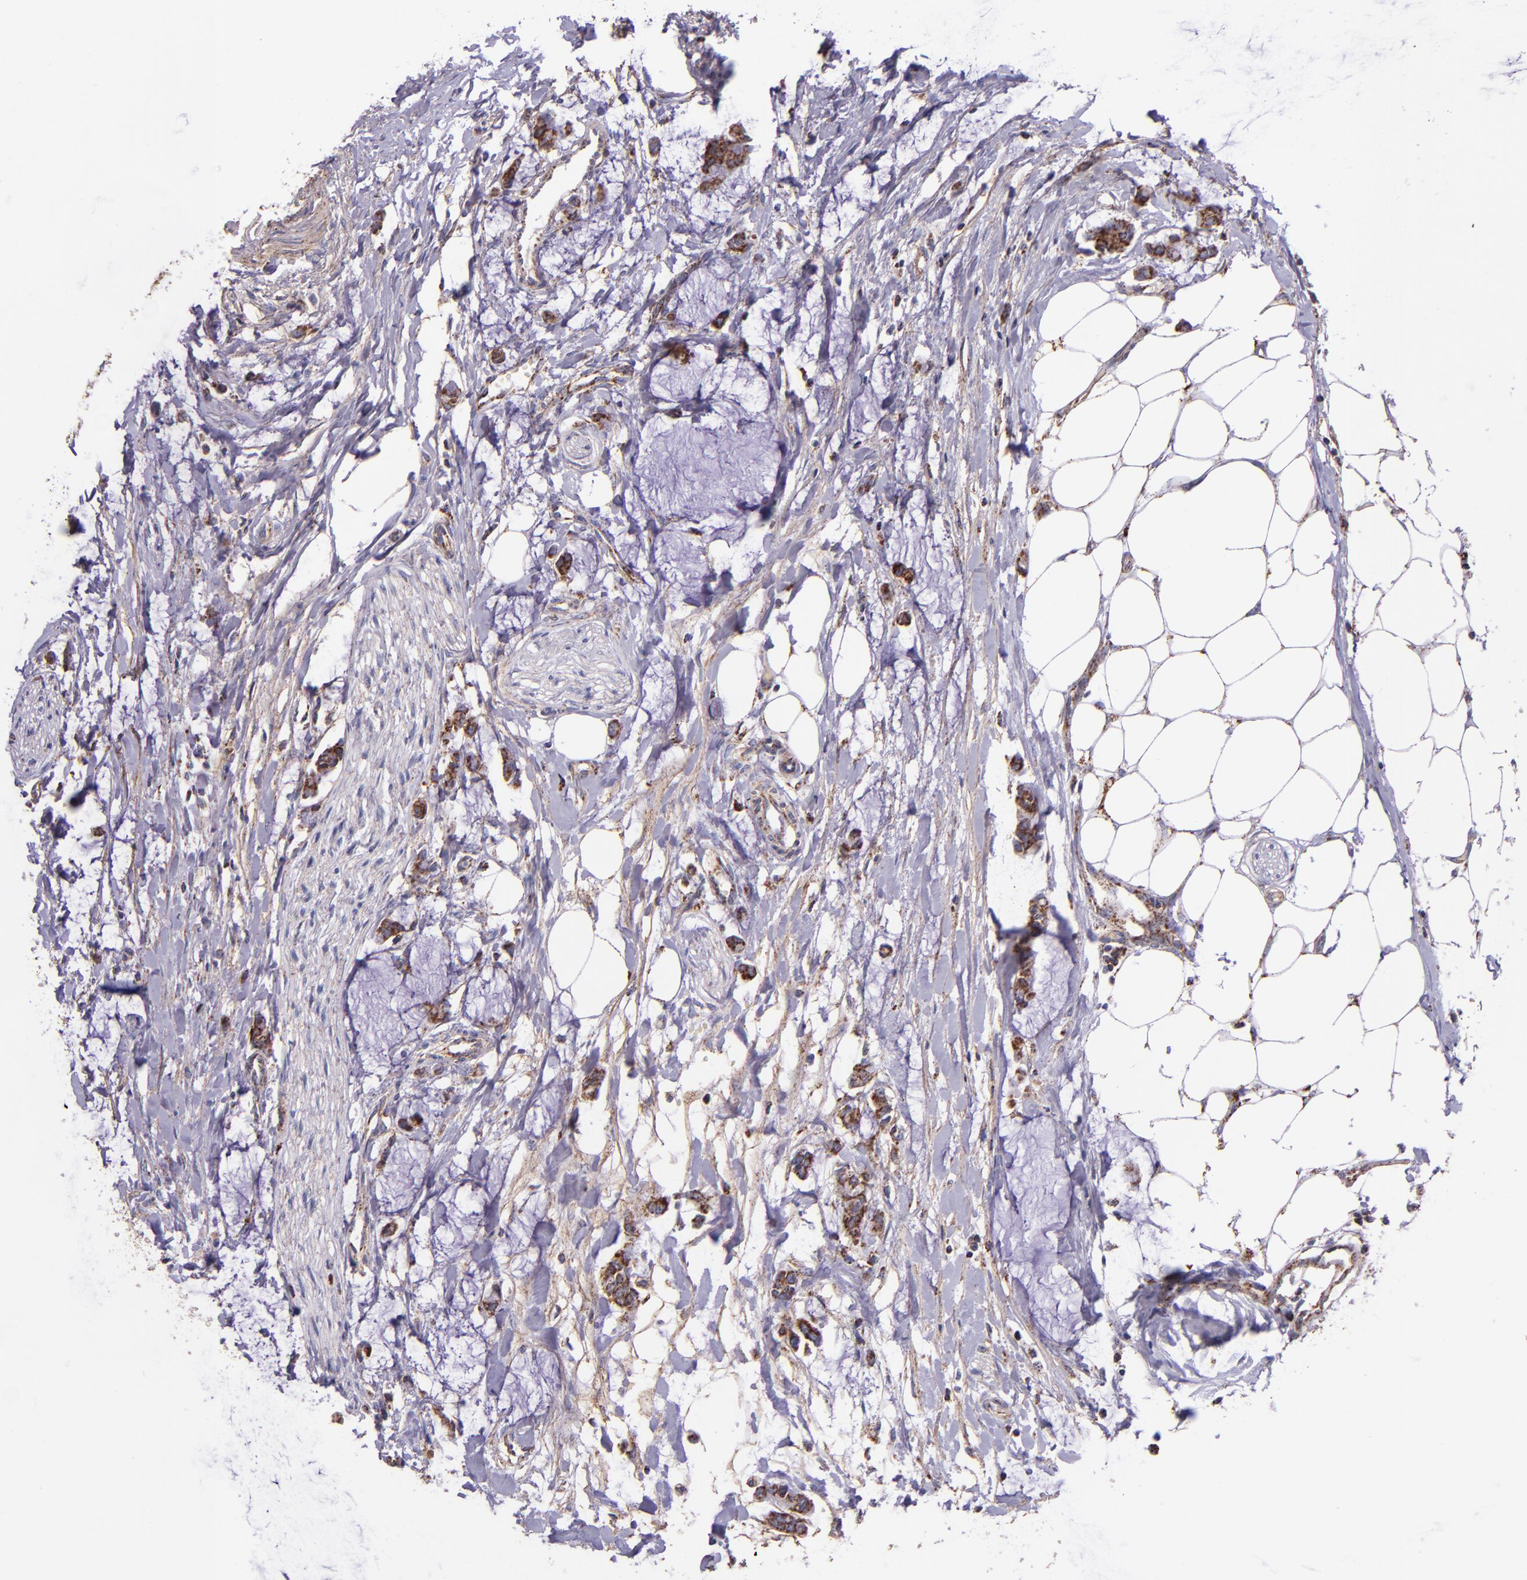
{"staining": {"intensity": "weak", "quantity": ">75%", "location": "cytoplasmic/membranous"}, "tissue": "colorectal cancer", "cell_type": "Tumor cells", "image_type": "cancer", "snomed": [{"axis": "morphology", "description": "Normal tissue, NOS"}, {"axis": "morphology", "description": "Adenocarcinoma, NOS"}, {"axis": "topography", "description": "Colon"}, {"axis": "topography", "description": "Peripheral nerve tissue"}], "caption": "DAB (3,3'-diaminobenzidine) immunohistochemical staining of human adenocarcinoma (colorectal) demonstrates weak cytoplasmic/membranous protein expression in approximately >75% of tumor cells.", "gene": "IDH3G", "patient": {"sex": "male", "age": 14}}